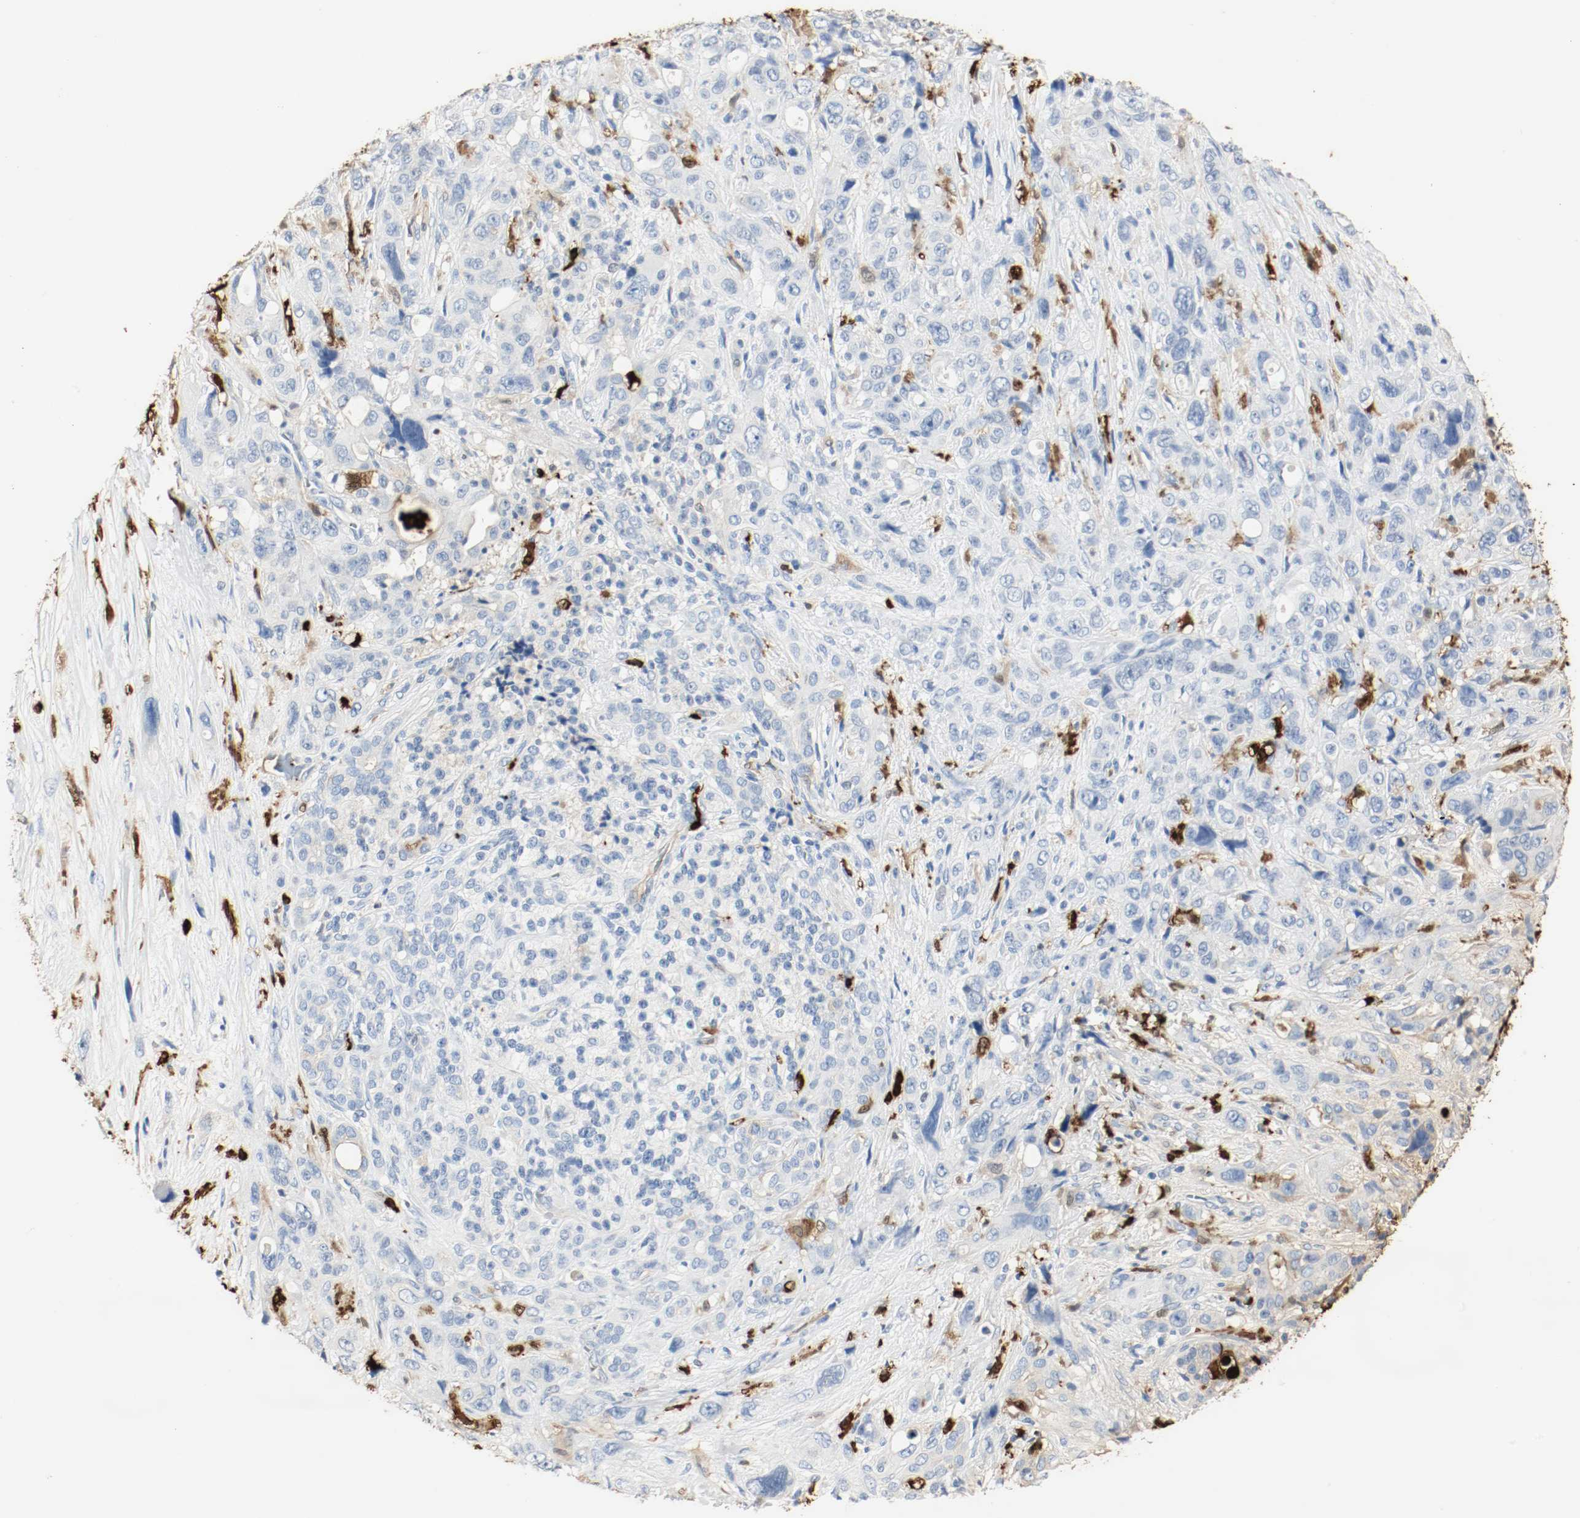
{"staining": {"intensity": "weak", "quantity": "25%-75%", "location": "cytoplasmic/membranous"}, "tissue": "pancreatic cancer", "cell_type": "Tumor cells", "image_type": "cancer", "snomed": [{"axis": "morphology", "description": "Adenocarcinoma, NOS"}, {"axis": "topography", "description": "Pancreas"}], "caption": "Protein staining of adenocarcinoma (pancreatic) tissue exhibits weak cytoplasmic/membranous positivity in approximately 25%-75% of tumor cells. (DAB (3,3'-diaminobenzidine) IHC, brown staining for protein, blue staining for nuclei).", "gene": "S100A9", "patient": {"sex": "male", "age": 46}}